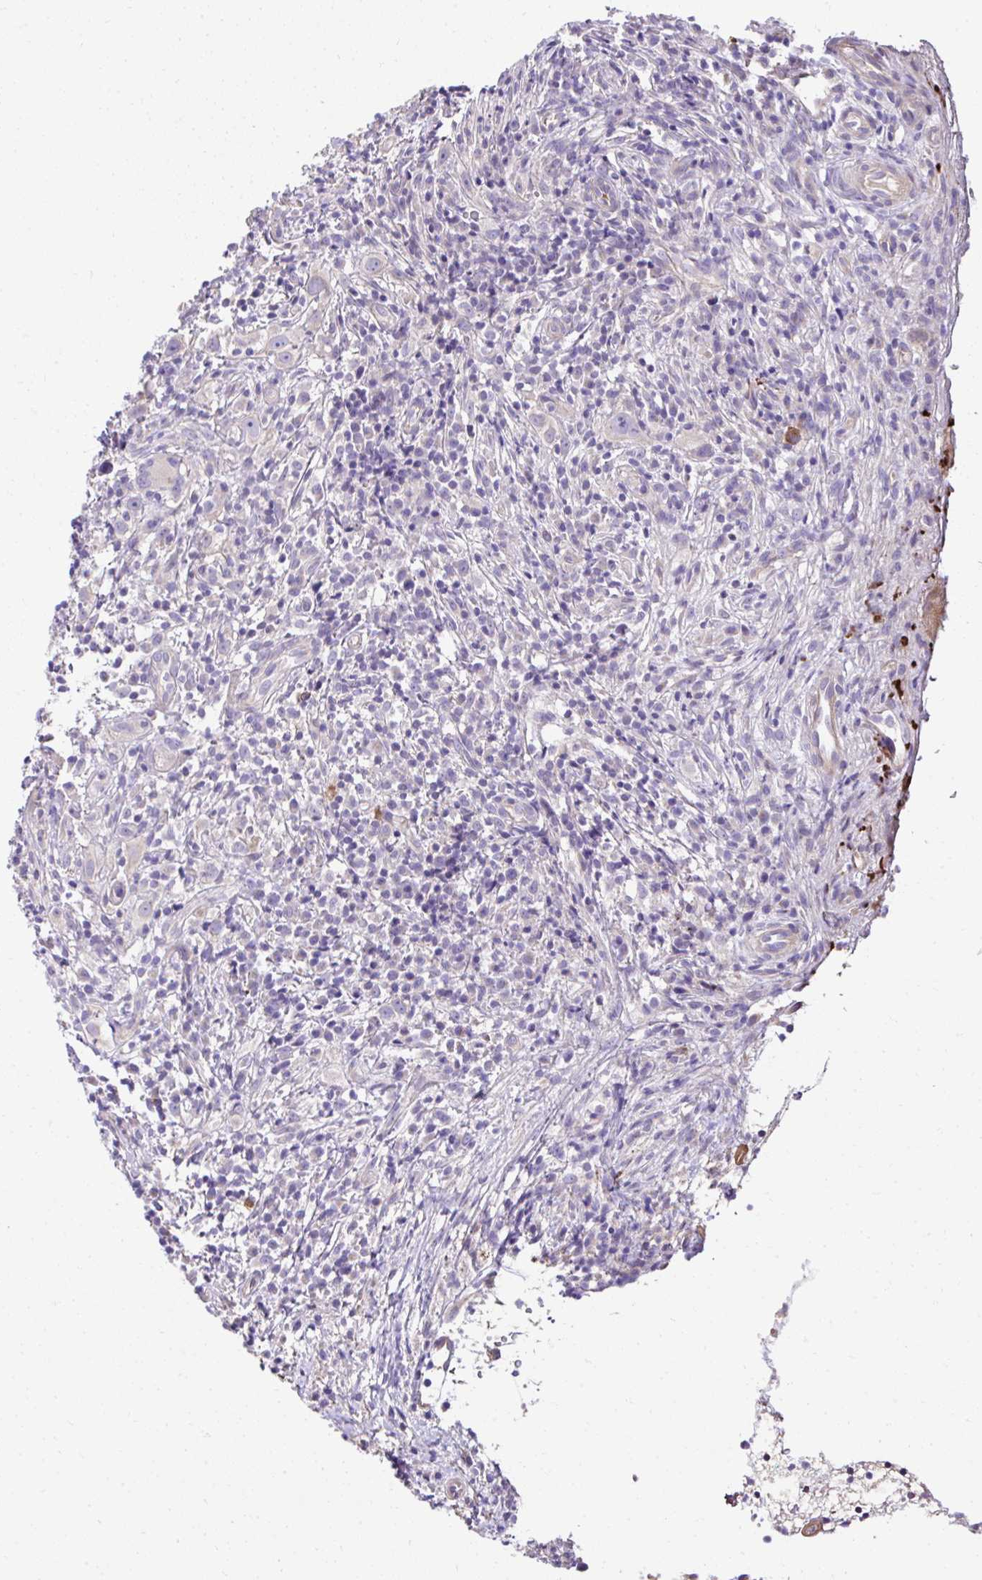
{"staining": {"intensity": "negative", "quantity": "none", "location": "none"}, "tissue": "head and neck cancer", "cell_type": "Tumor cells", "image_type": "cancer", "snomed": [{"axis": "morphology", "description": "Squamous cell carcinoma, NOS"}, {"axis": "topography", "description": "Head-Neck"}], "caption": "High power microscopy image of an immunohistochemistry (IHC) histopathology image of squamous cell carcinoma (head and neck), revealing no significant expression in tumor cells.", "gene": "CCDC85C", "patient": {"sex": "female", "age": 95}}